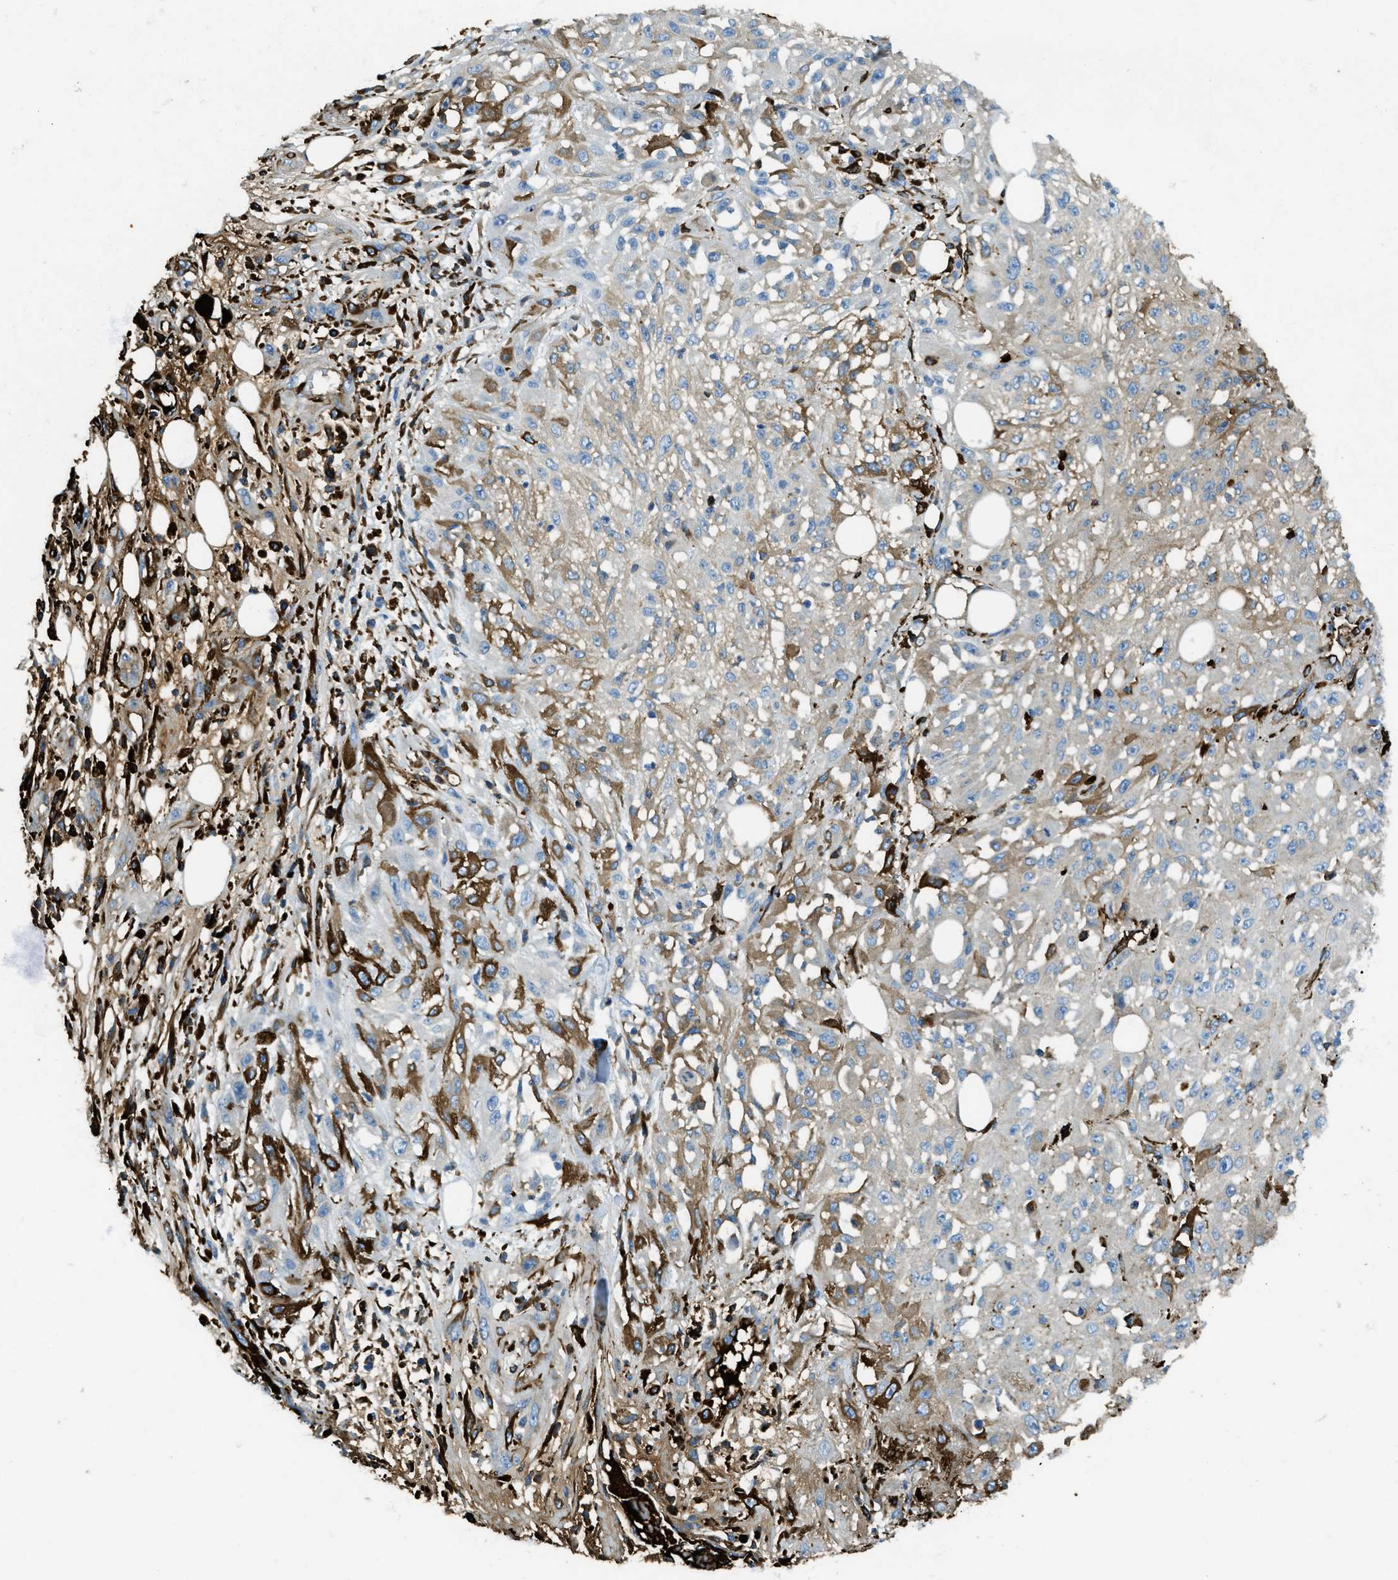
{"staining": {"intensity": "weak", "quantity": "<25%", "location": "cytoplasmic/membranous"}, "tissue": "skin cancer", "cell_type": "Tumor cells", "image_type": "cancer", "snomed": [{"axis": "morphology", "description": "Squamous cell carcinoma, NOS"}, {"axis": "morphology", "description": "Squamous cell carcinoma, metastatic, NOS"}, {"axis": "topography", "description": "Skin"}, {"axis": "topography", "description": "Lymph node"}], "caption": "Tumor cells show no significant protein expression in skin cancer.", "gene": "TRIM59", "patient": {"sex": "male", "age": 75}}